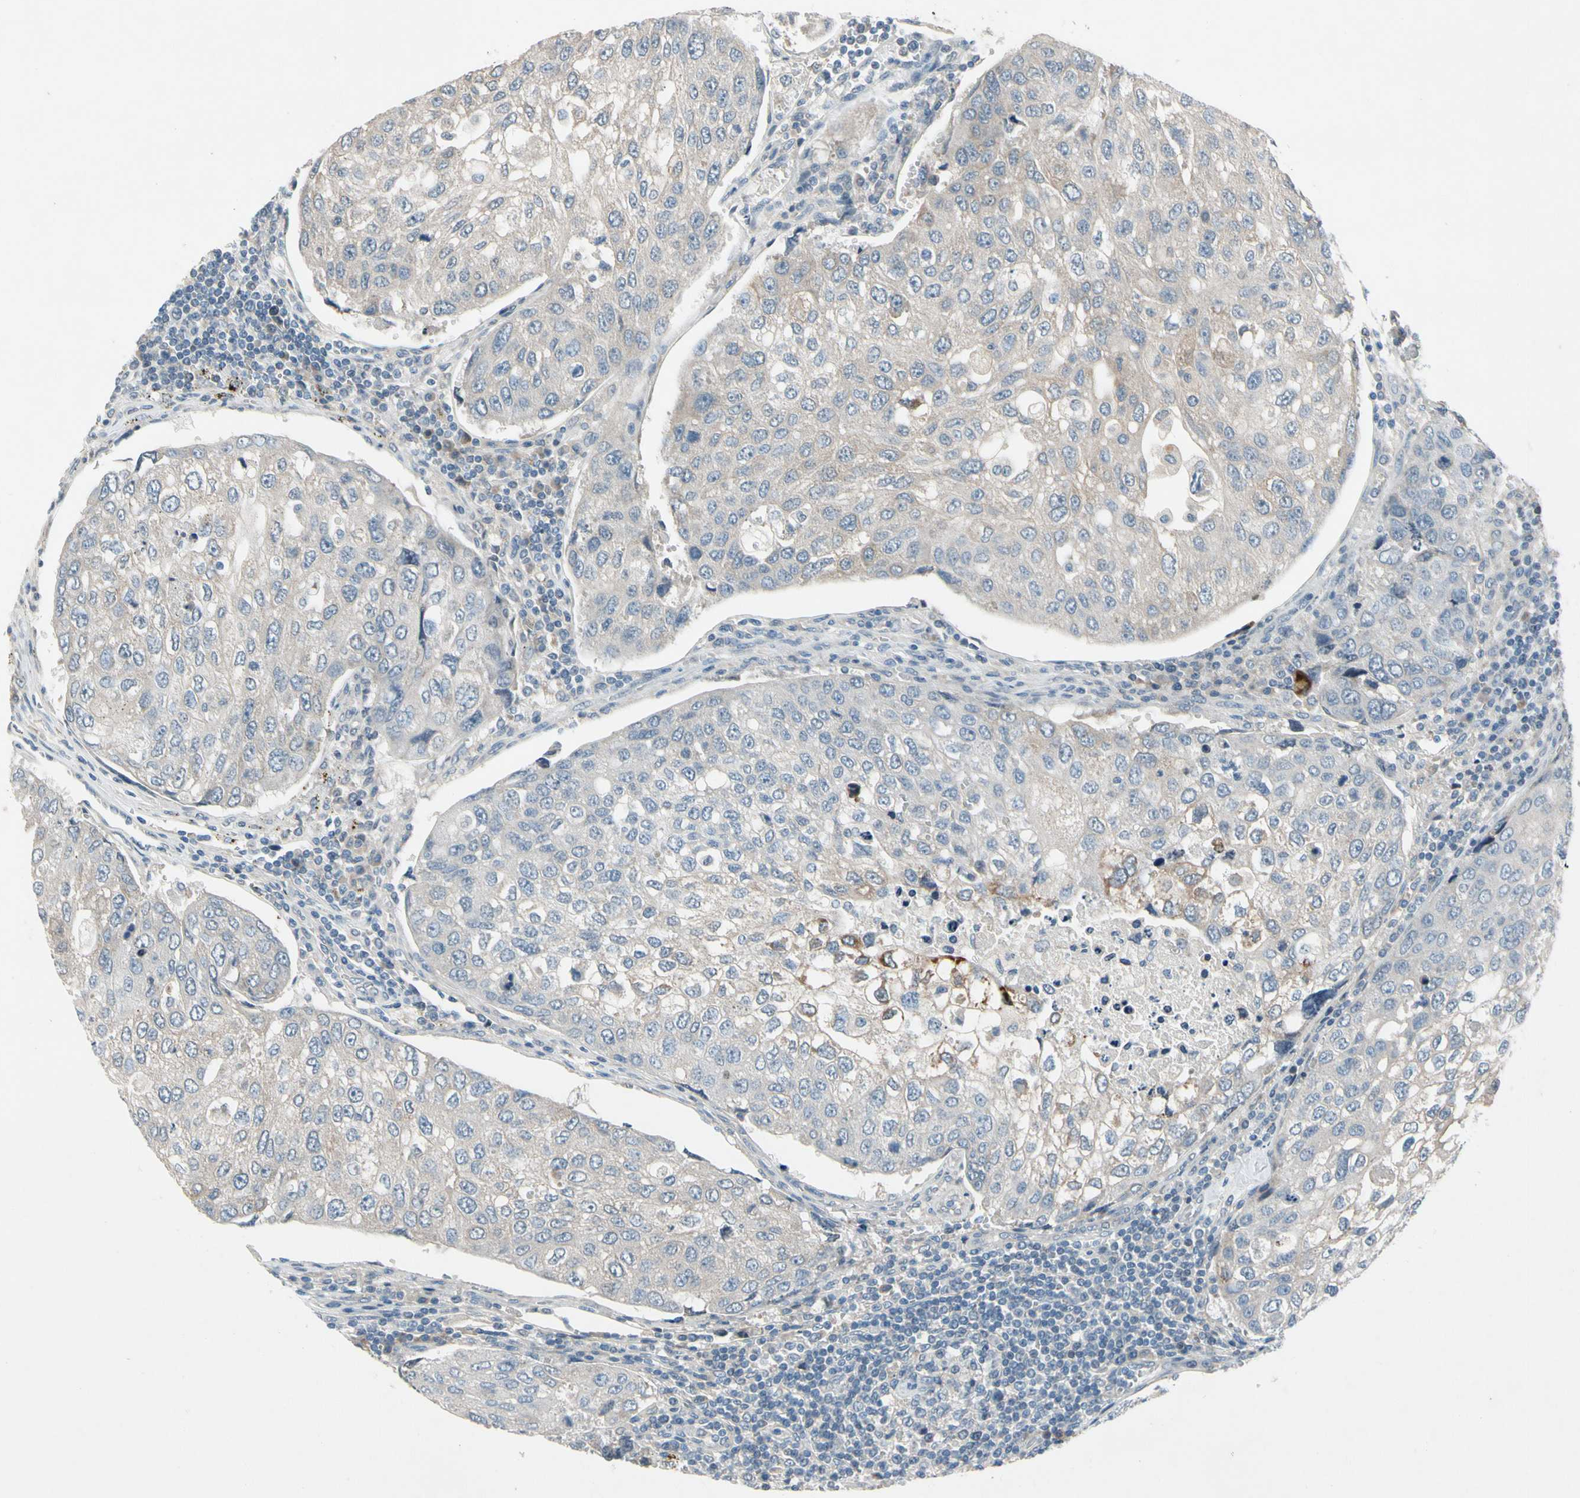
{"staining": {"intensity": "weak", "quantity": "<25%", "location": "cytoplasmic/membranous"}, "tissue": "urothelial cancer", "cell_type": "Tumor cells", "image_type": "cancer", "snomed": [{"axis": "morphology", "description": "Urothelial carcinoma, High grade"}, {"axis": "topography", "description": "Lymph node"}, {"axis": "topography", "description": "Urinary bladder"}], "caption": "Immunohistochemistry of urothelial cancer shows no expression in tumor cells.", "gene": "PIP5K1B", "patient": {"sex": "male", "age": 51}}